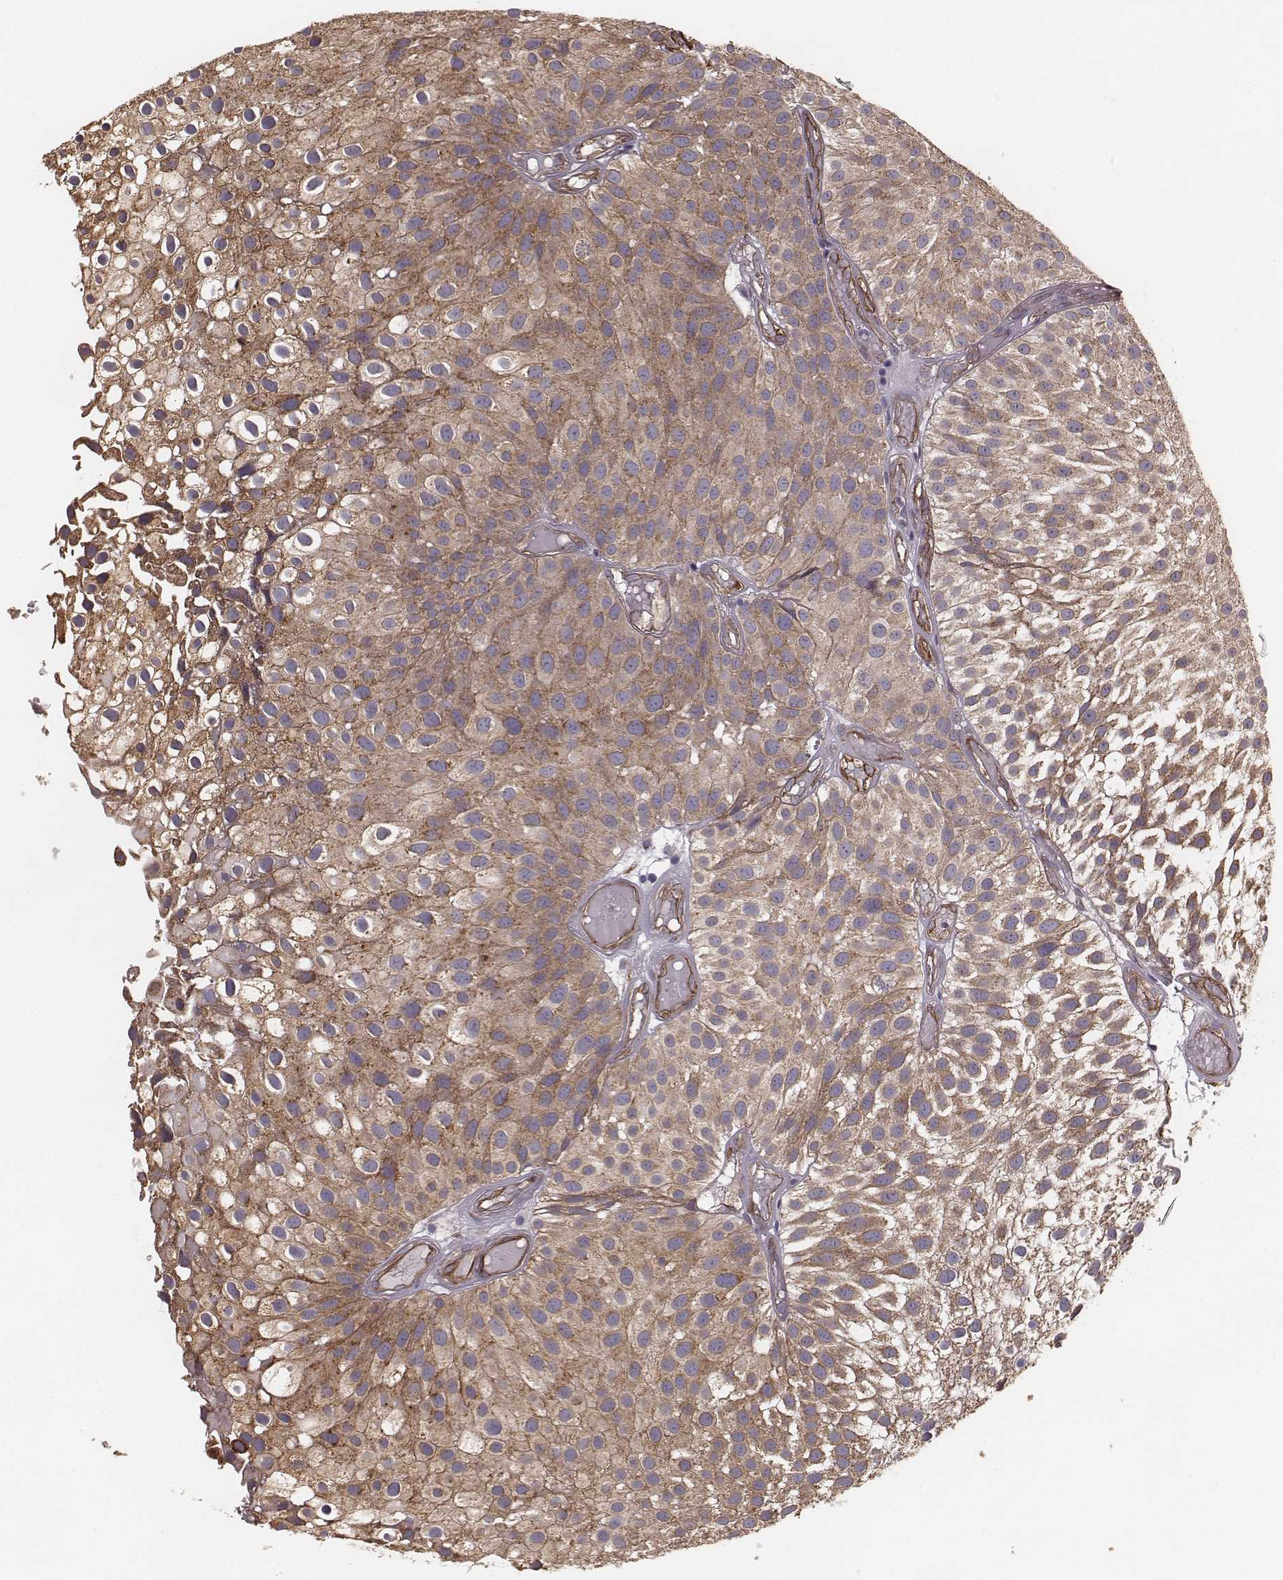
{"staining": {"intensity": "moderate", "quantity": ">75%", "location": "cytoplasmic/membranous"}, "tissue": "urothelial cancer", "cell_type": "Tumor cells", "image_type": "cancer", "snomed": [{"axis": "morphology", "description": "Urothelial carcinoma, Low grade"}, {"axis": "topography", "description": "Urinary bladder"}], "caption": "High-power microscopy captured an immunohistochemistry (IHC) micrograph of low-grade urothelial carcinoma, revealing moderate cytoplasmic/membranous expression in approximately >75% of tumor cells.", "gene": "PALMD", "patient": {"sex": "male", "age": 79}}